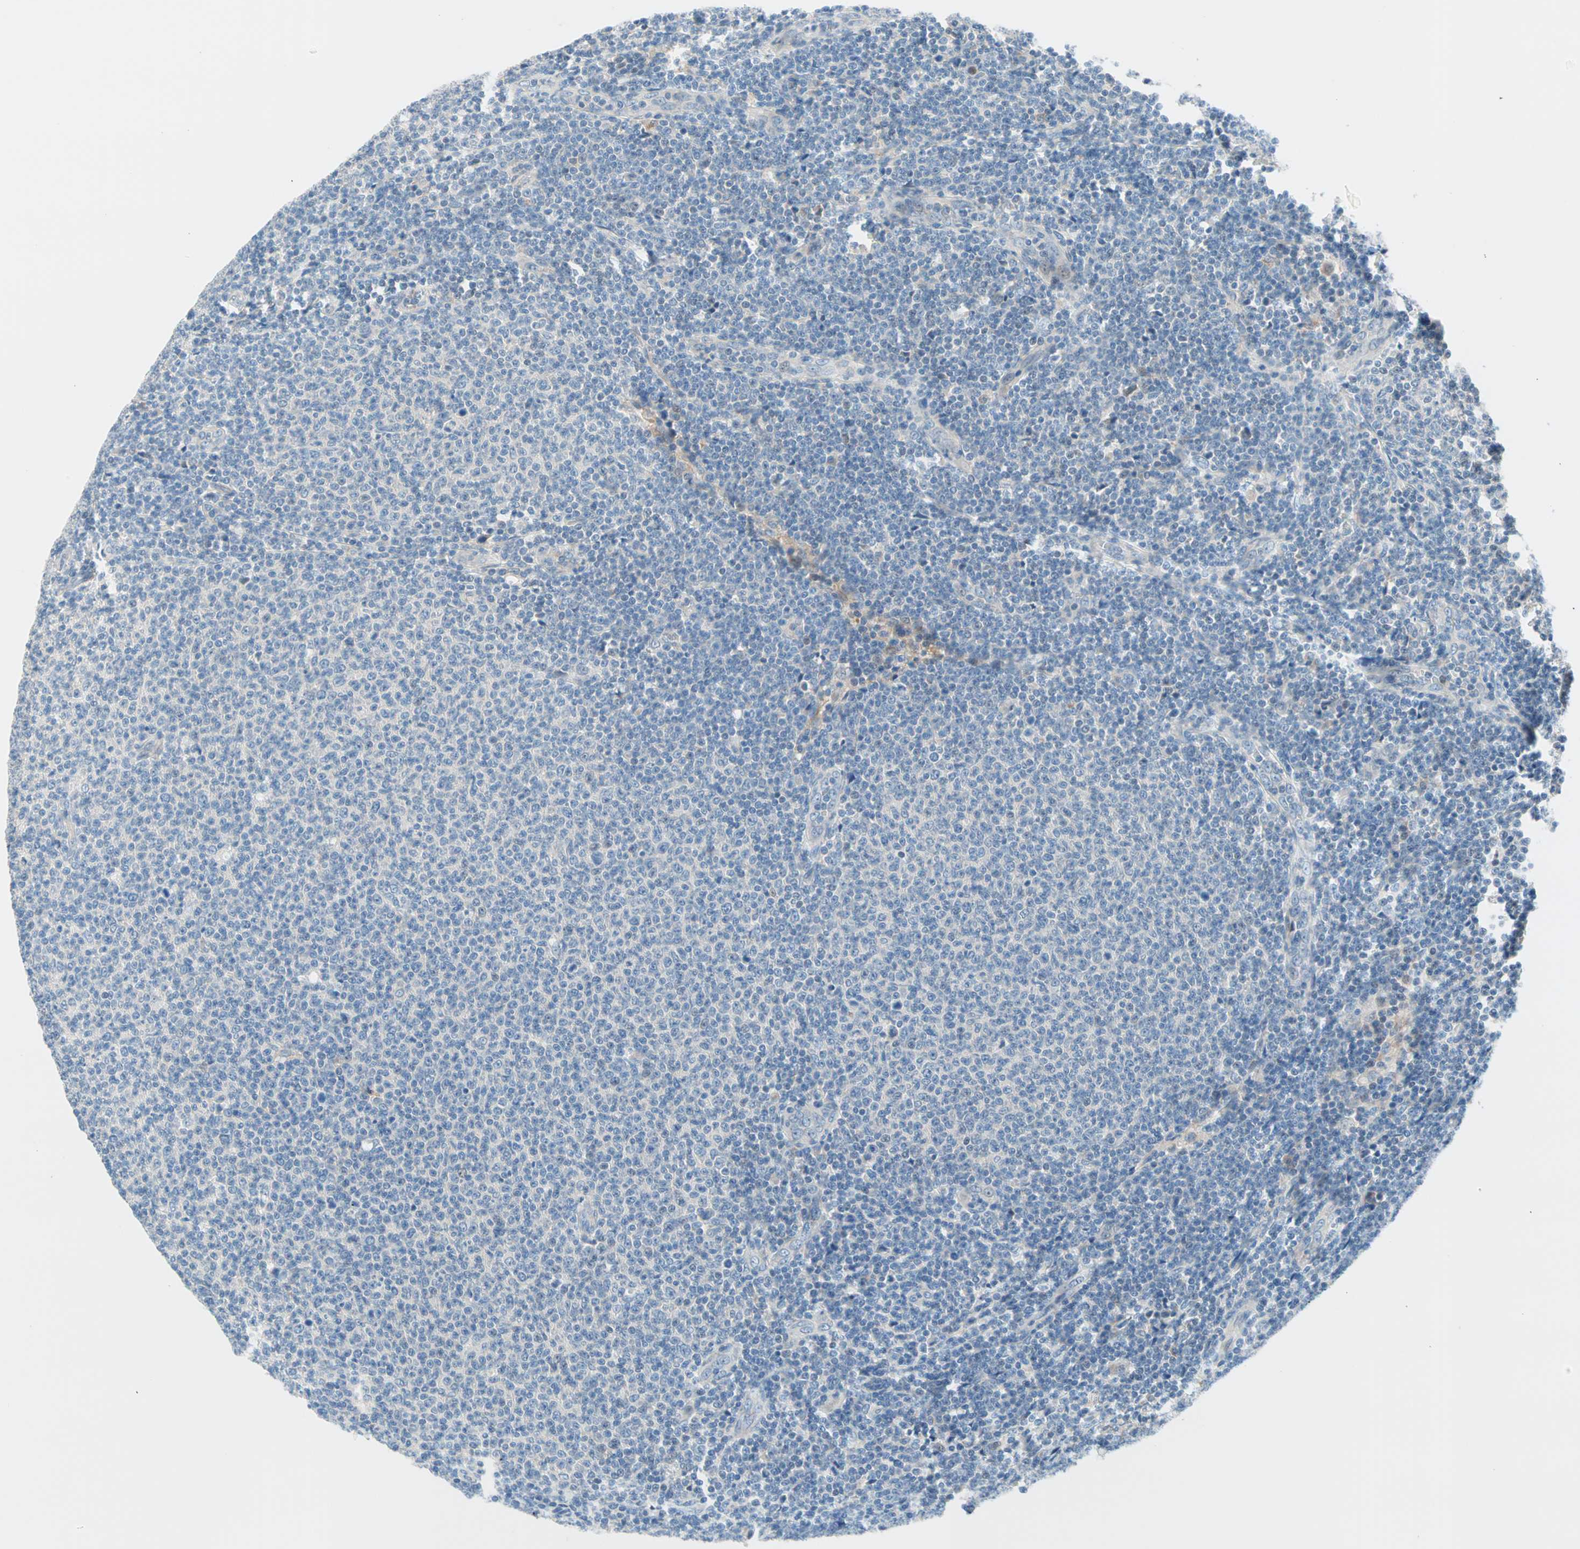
{"staining": {"intensity": "negative", "quantity": "none", "location": "none"}, "tissue": "lymphoma", "cell_type": "Tumor cells", "image_type": "cancer", "snomed": [{"axis": "morphology", "description": "Malignant lymphoma, non-Hodgkin's type, Low grade"}, {"axis": "topography", "description": "Lymph node"}], "caption": "Human malignant lymphoma, non-Hodgkin's type (low-grade) stained for a protein using immunohistochemistry (IHC) exhibits no expression in tumor cells.", "gene": "TMEM163", "patient": {"sex": "male", "age": 66}}